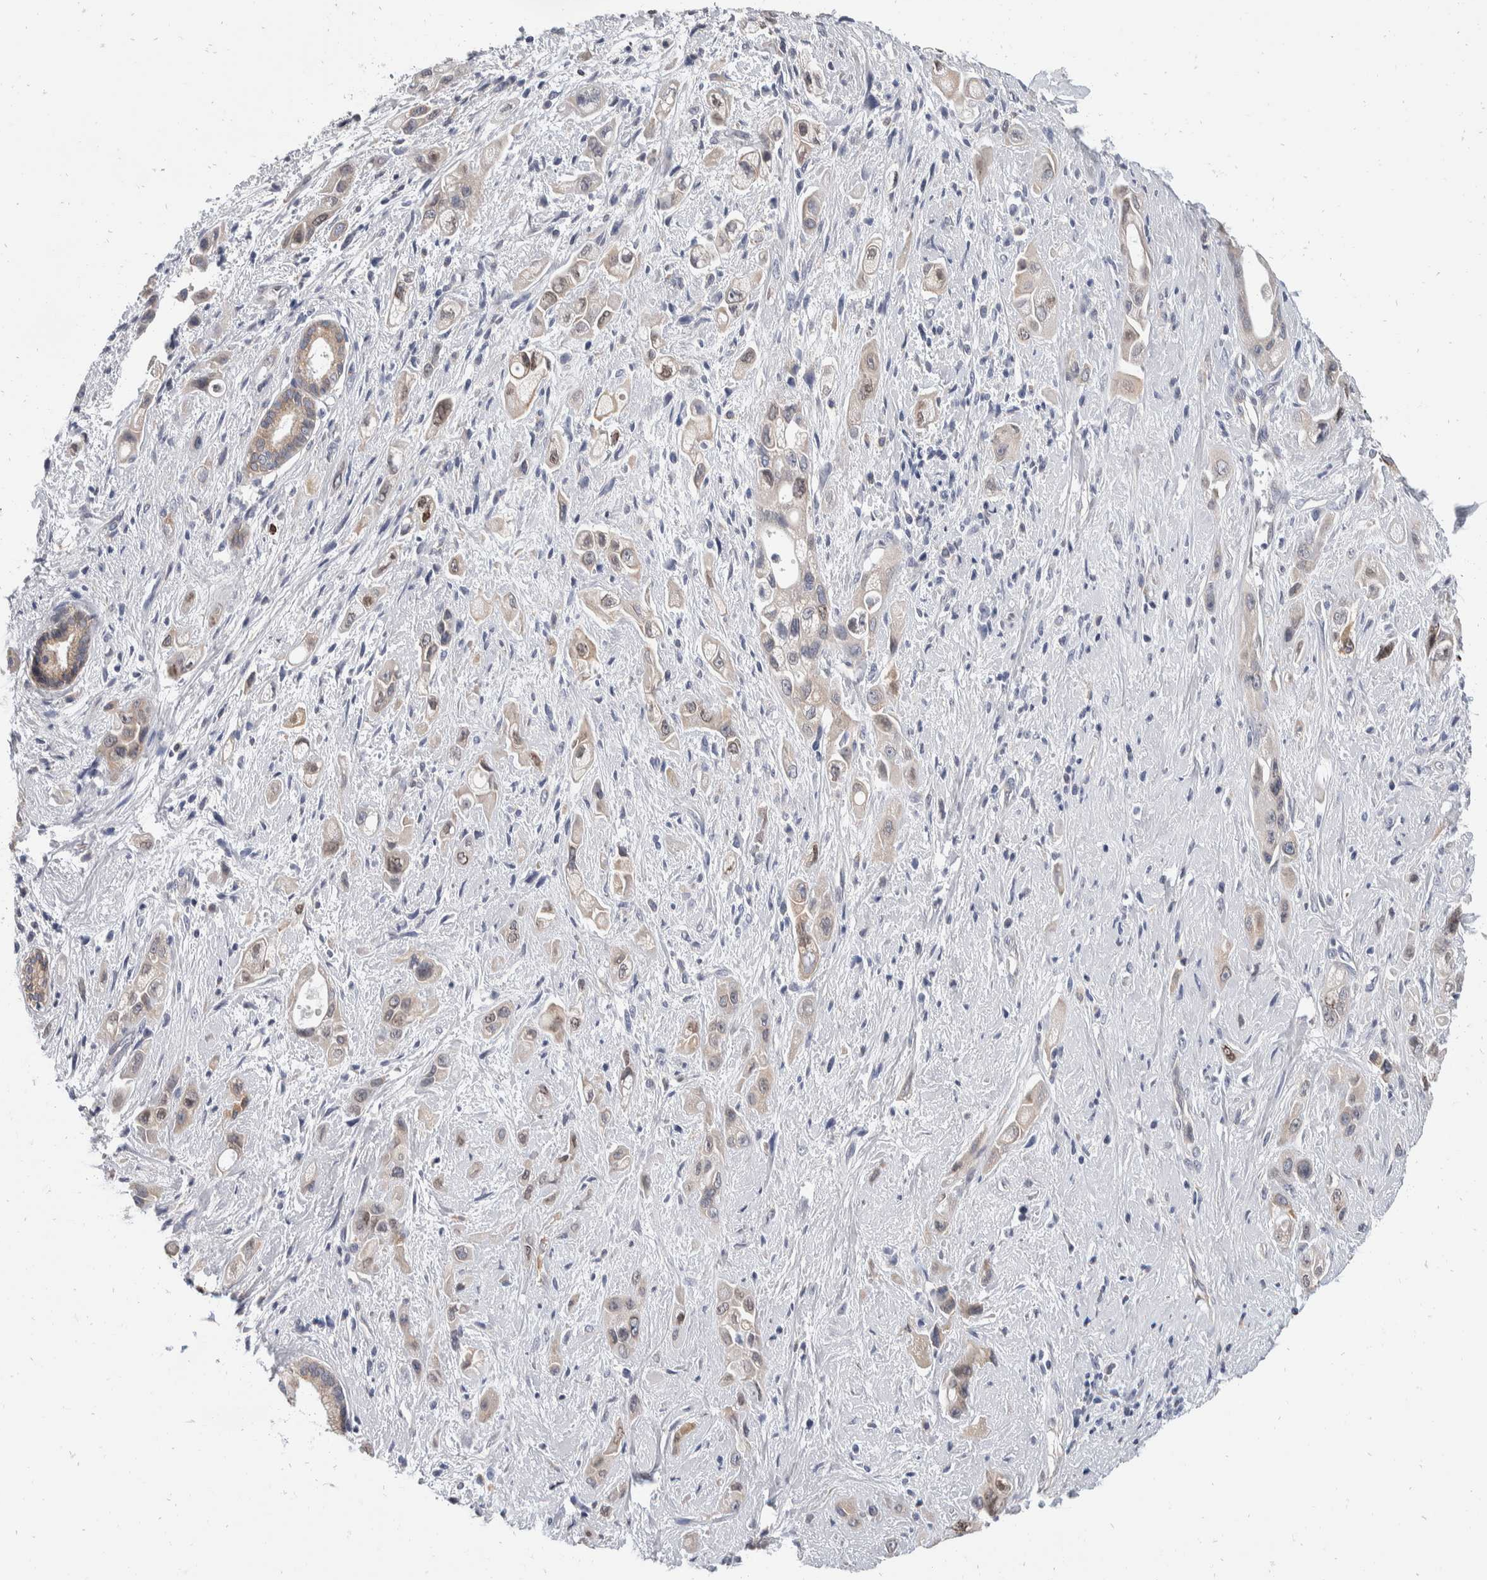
{"staining": {"intensity": "weak", "quantity": "25%-75%", "location": "nuclear"}, "tissue": "pancreatic cancer", "cell_type": "Tumor cells", "image_type": "cancer", "snomed": [{"axis": "morphology", "description": "Adenocarcinoma, NOS"}, {"axis": "topography", "description": "Pancreas"}], "caption": "Human adenocarcinoma (pancreatic) stained with a protein marker shows weak staining in tumor cells.", "gene": "TMEM245", "patient": {"sex": "female", "age": 66}}